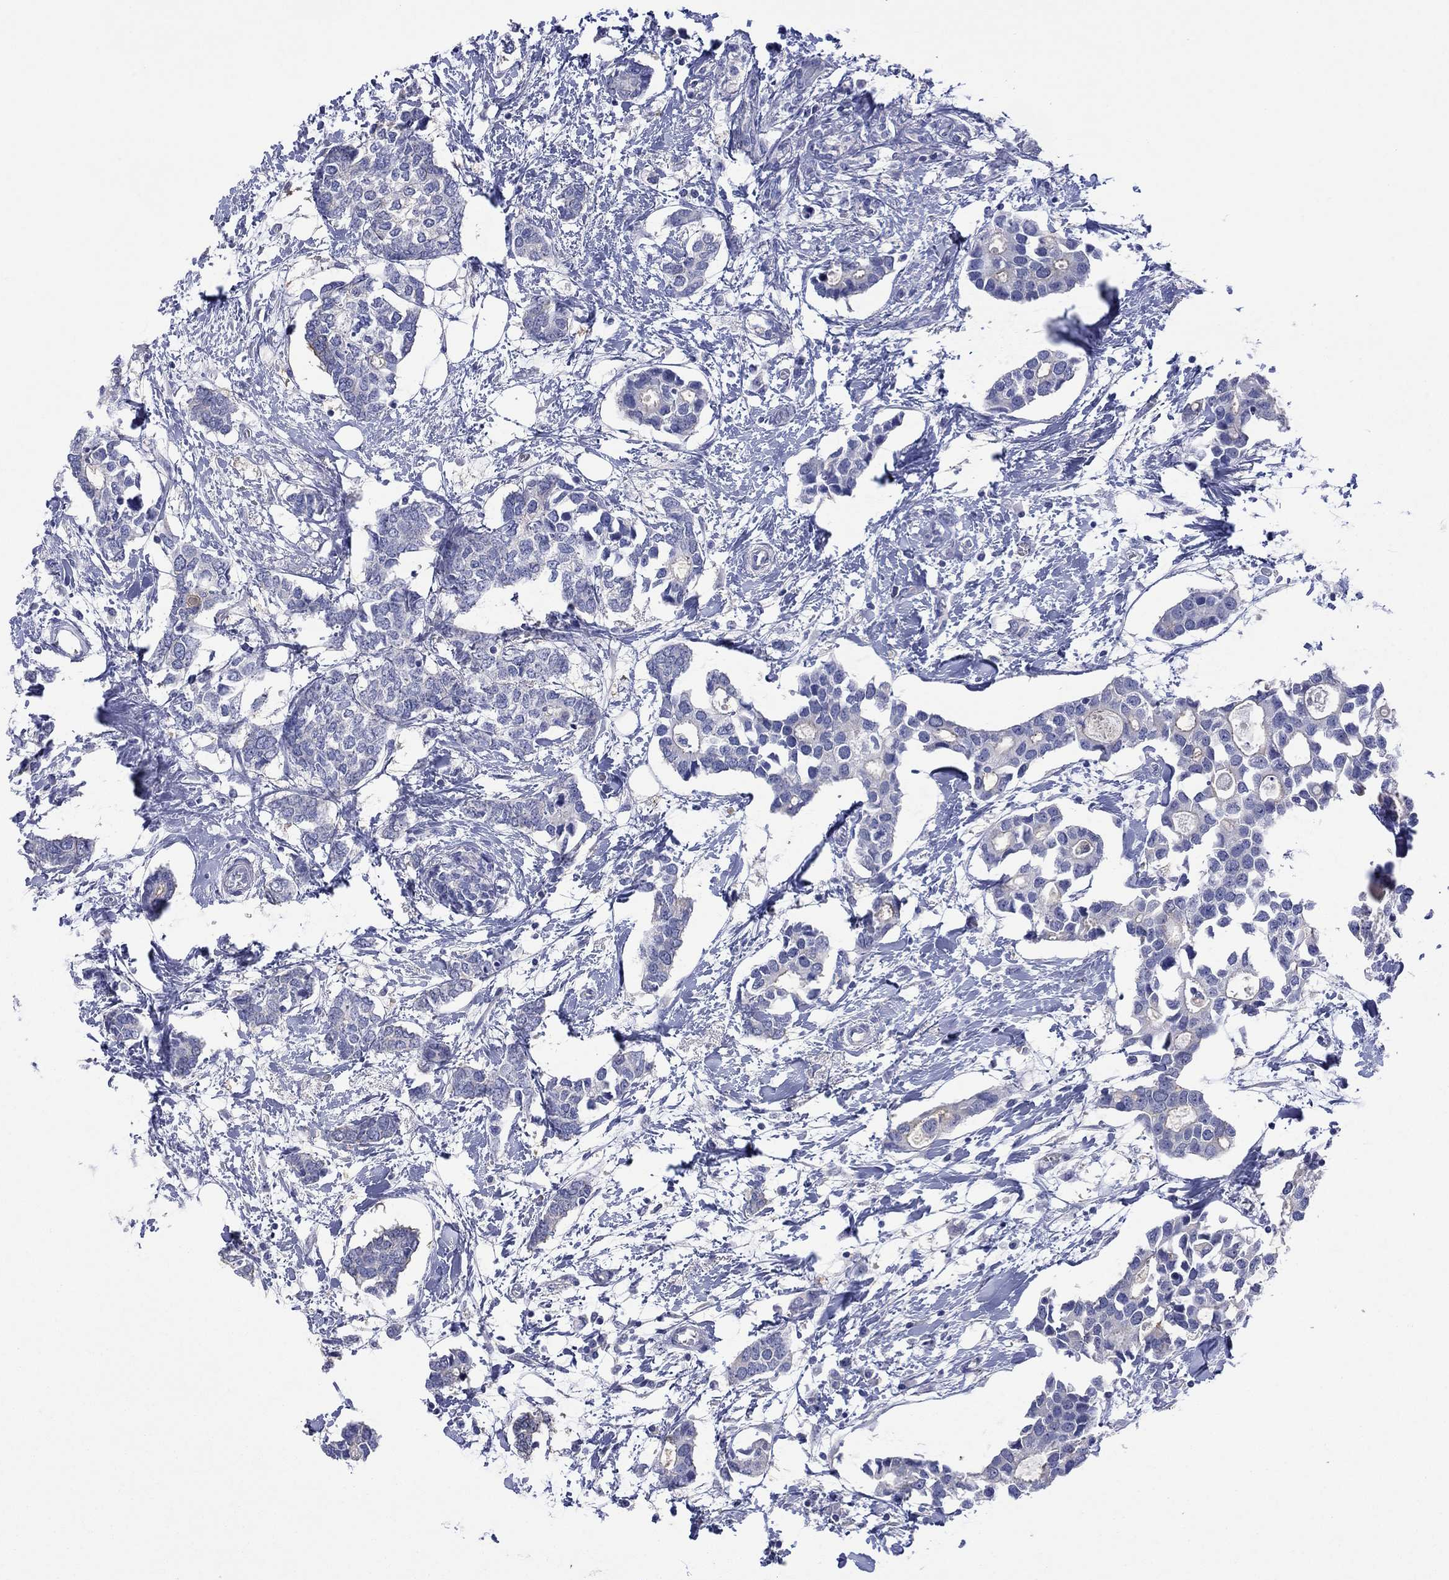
{"staining": {"intensity": "negative", "quantity": "none", "location": "none"}, "tissue": "breast cancer", "cell_type": "Tumor cells", "image_type": "cancer", "snomed": [{"axis": "morphology", "description": "Duct carcinoma"}, {"axis": "topography", "description": "Breast"}], "caption": "Intraductal carcinoma (breast) was stained to show a protein in brown. There is no significant staining in tumor cells.", "gene": "TPRN", "patient": {"sex": "female", "age": 83}}